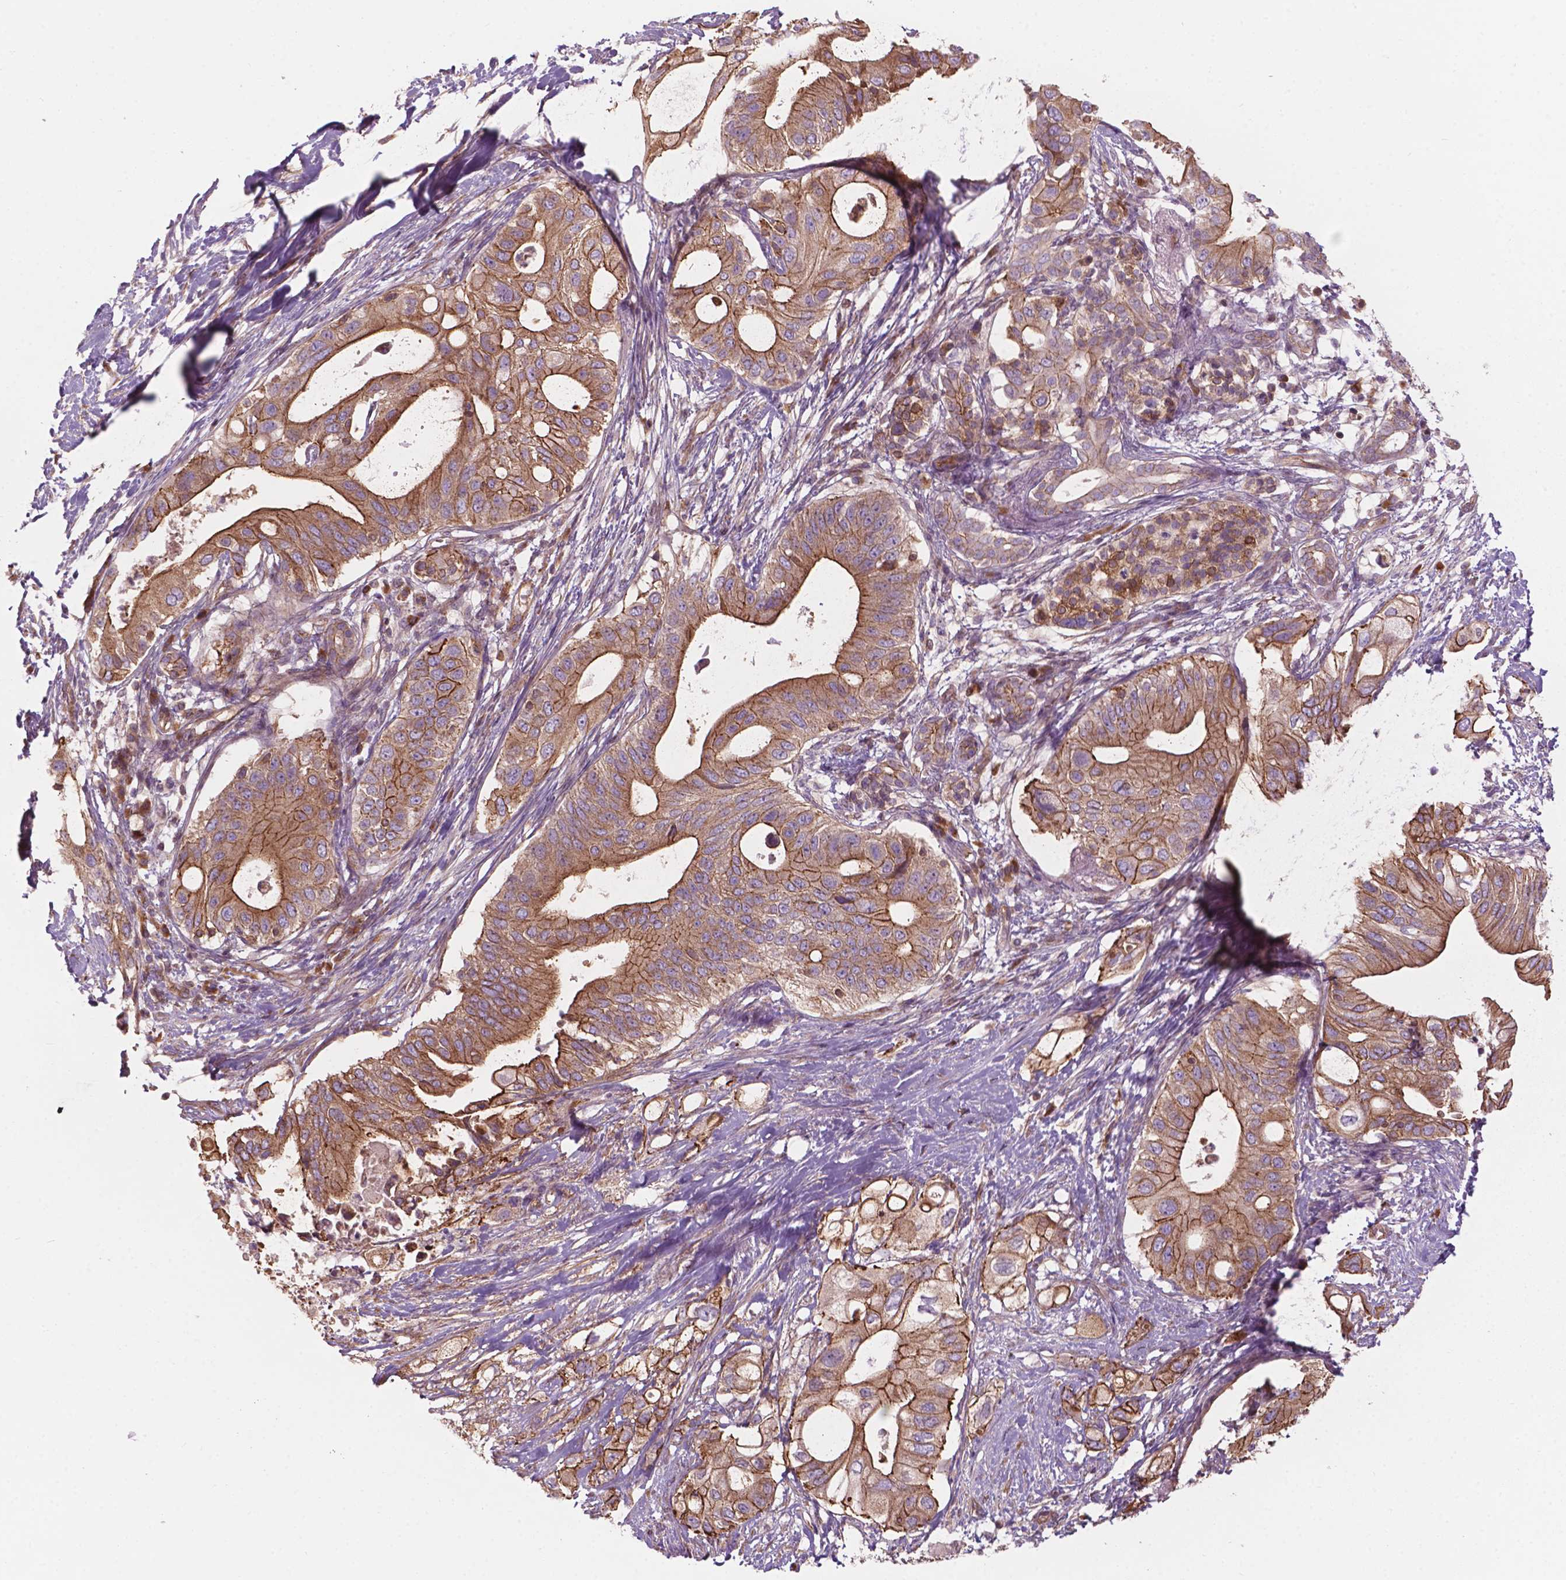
{"staining": {"intensity": "moderate", "quantity": ">75%", "location": "cytoplasmic/membranous"}, "tissue": "pancreatic cancer", "cell_type": "Tumor cells", "image_type": "cancer", "snomed": [{"axis": "morphology", "description": "Adenocarcinoma, NOS"}, {"axis": "topography", "description": "Pancreas"}], "caption": "Protein staining of pancreatic cancer (adenocarcinoma) tissue demonstrates moderate cytoplasmic/membranous positivity in approximately >75% of tumor cells. (DAB IHC, brown staining for protein, blue staining for nuclei).", "gene": "SURF4", "patient": {"sex": "female", "age": 72}}